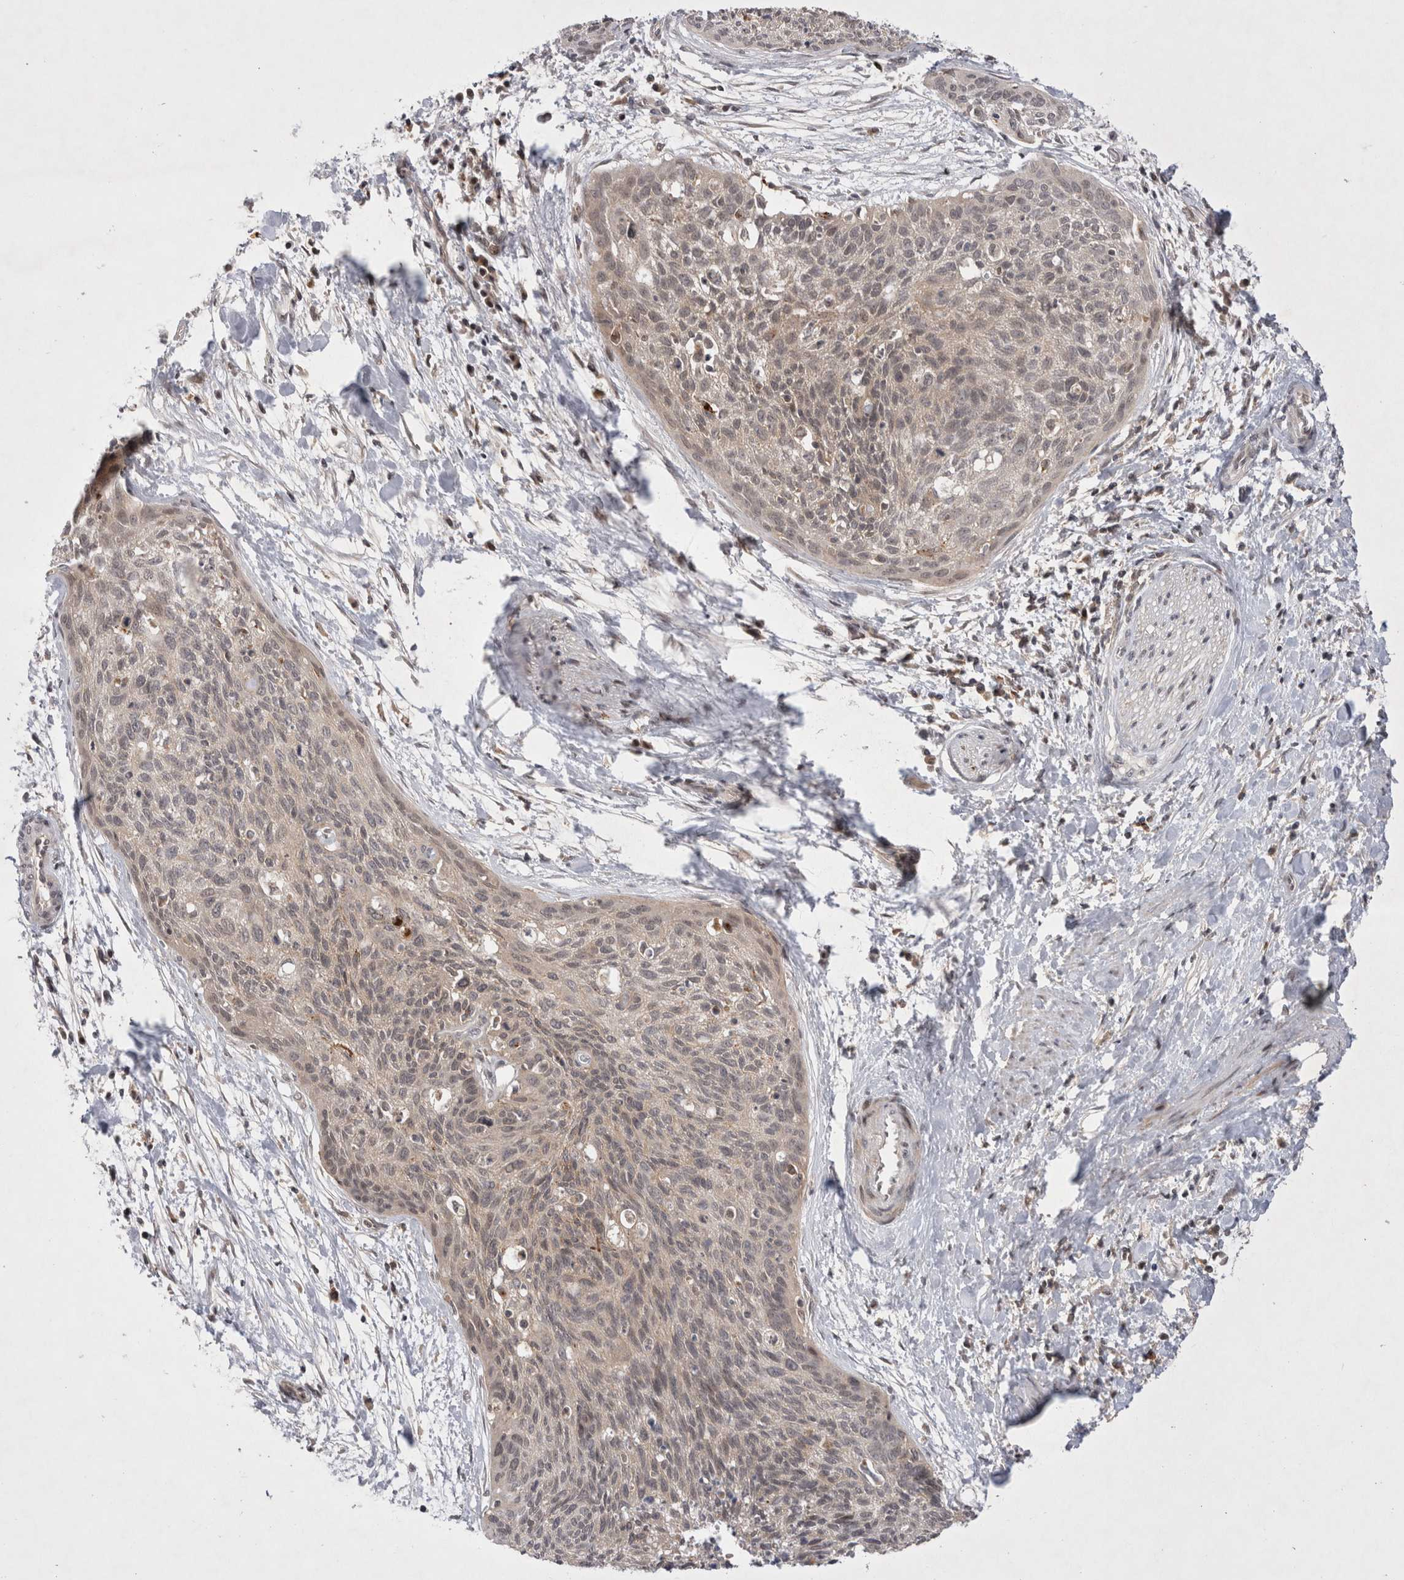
{"staining": {"intensity": "weak", "quantity": "<25%", "location": "cytoplasmic/membranous,nuclear"}, "tissue": "cervical cancer", "cell_type": "Tumor cells", "image_type": "cancer", "snomed": [{"axis": "morphology", "description": "Squamous cell carcinoma, NOS"}, {"axis": "topography", "description": "Cervix"}], "caption": "The image reveals no significant positivity in tumor cells of cervical cancer (squamous cell carcinoma). (DAB (3,3'-diaminobenzidine) immunohistochemistry (IHC), high magnification).", "gene": "PLEKHM1", "patient": {"sex": "female", "age": 55}}